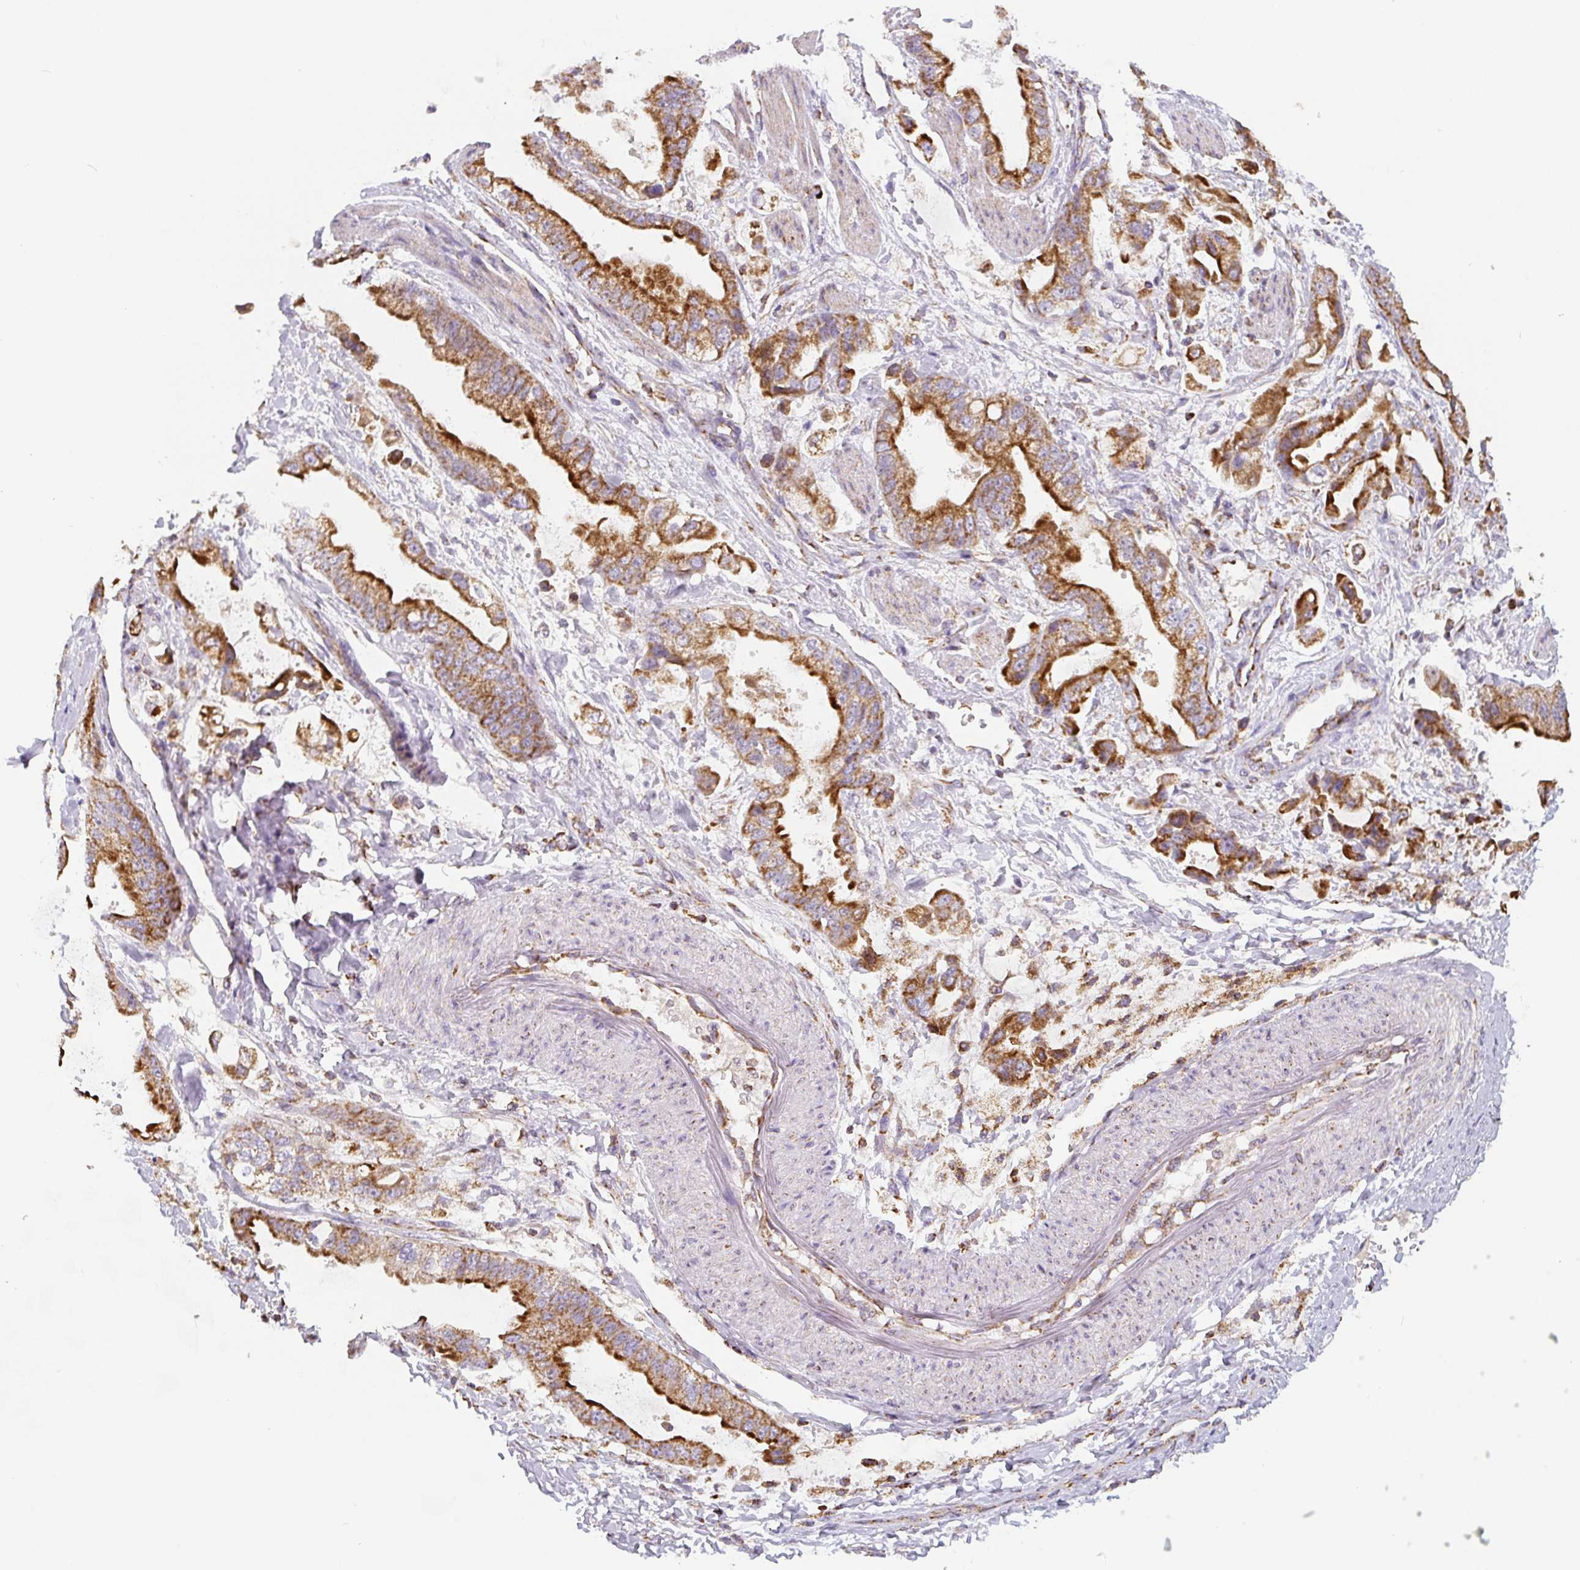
{"staining": {"intensity": "strong", "quantity": ">75%", "location": "cytoplasmic/membranous"}, "tissue": "stomach cancer", "cell_type": "Tumor cells", "image_type": "cancer", "snomed": [{"axis": "morphology", "description": "Adenocarcinoma, NOS"}, {"axis": "topography", "description": "Stomach"}], "caption": "This is a micrograph of IHC staining of stomach cancer (adenocarcinoma), which shows strong staining in the cytoplasmic/membranous of tumor cells.", "gene": "MT-CO2", "patient": {"sex": "male", "age": 62}}